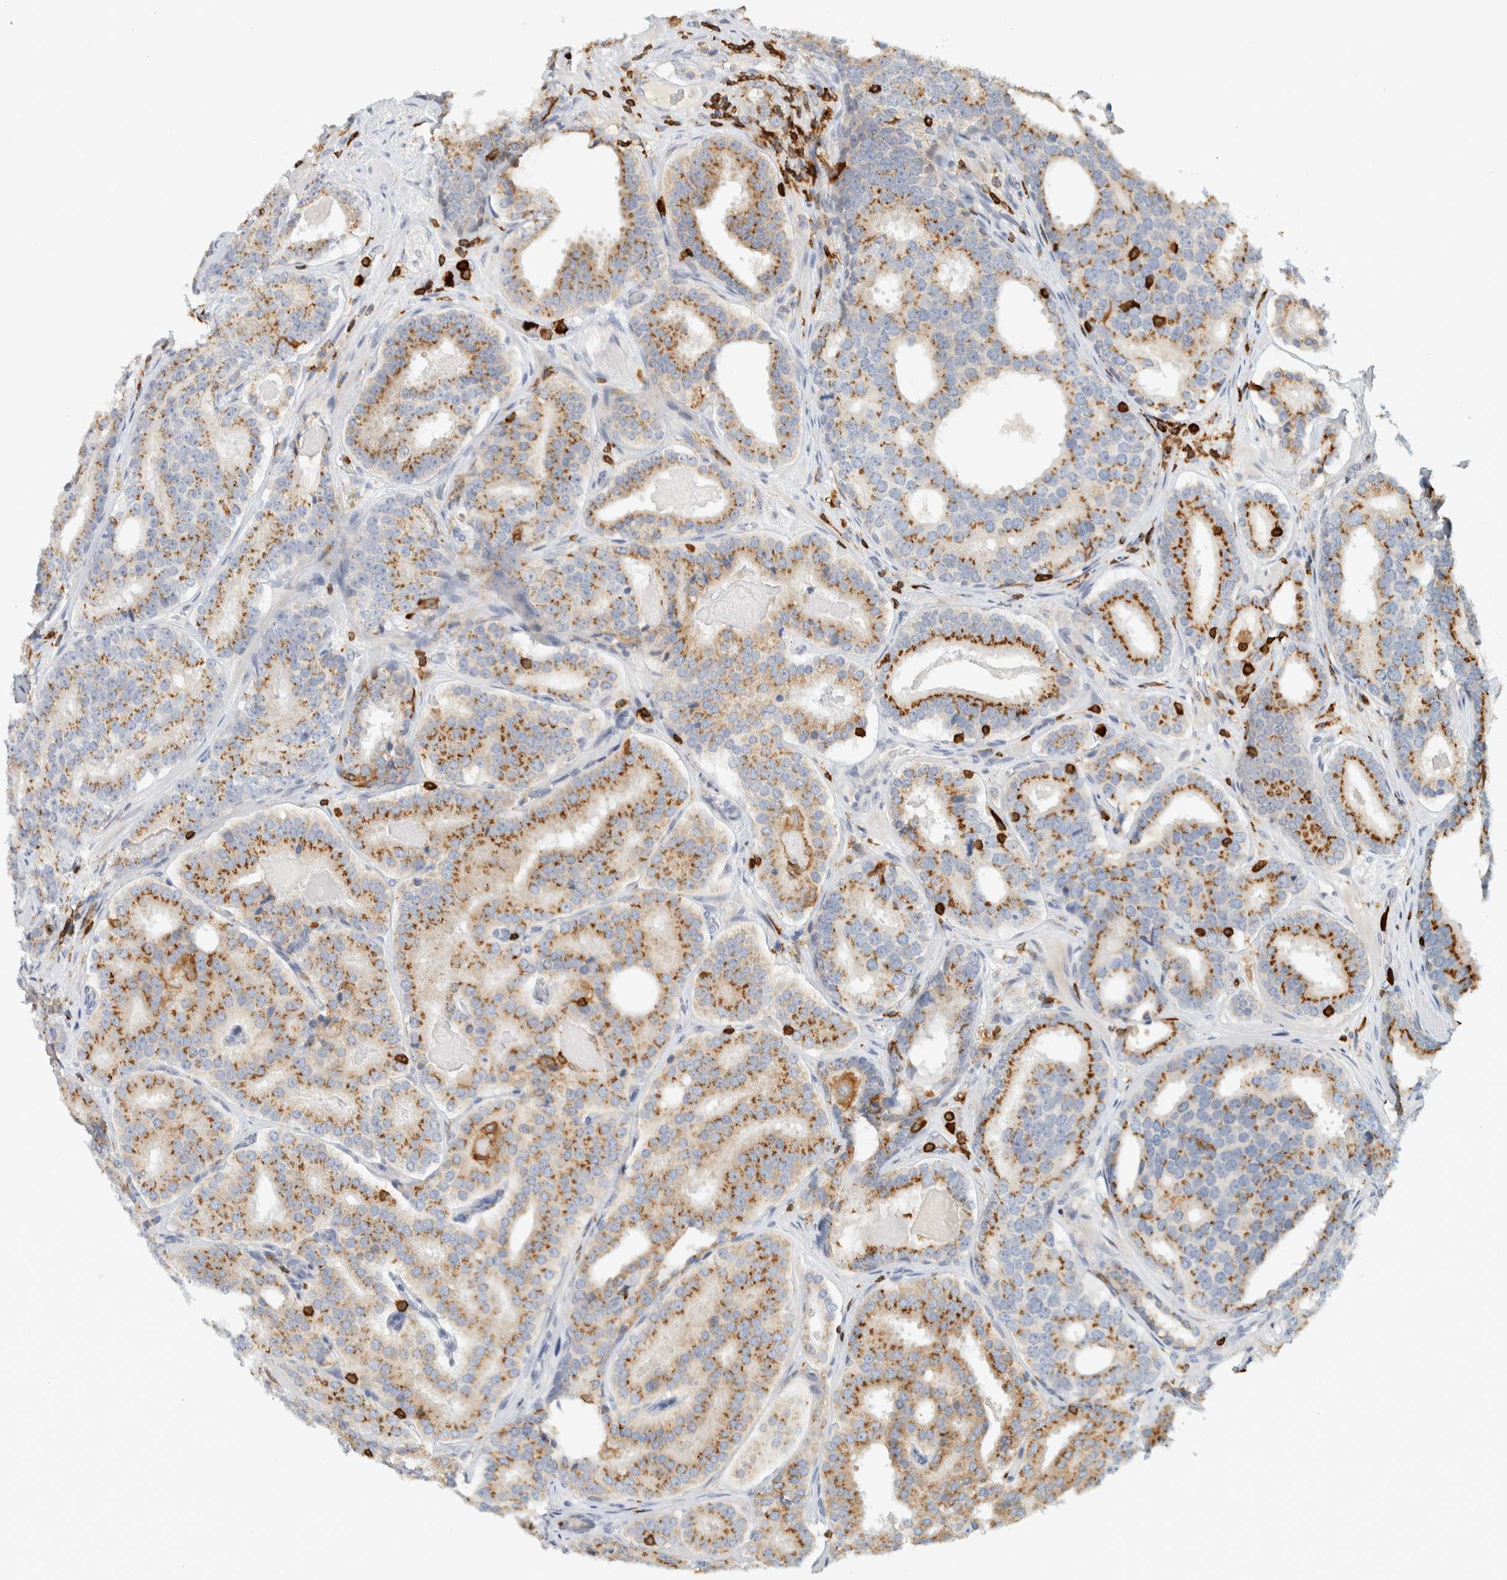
{"staining": {"intensity": "strong", "quantity": ">75%", "location": "cytoplasmic/membranous"}, "tissue": "prostate cancer", "cell_type": "Tumor cells", "image_type": "cancer", "snomed": [{"axis": "morphology", "description": "Adenocarcinoma, High grade"}, {"axis": "topography", "description": "Prostate"}], "caption": "This is an image of IHC staining of high-grade adenocarcinoma (prostate), which shows strong staining in the cytoplasmic/membranous of tumor cells.", "gene": "RUNDC1", "patient": {"sex": "male", "age": 60}}